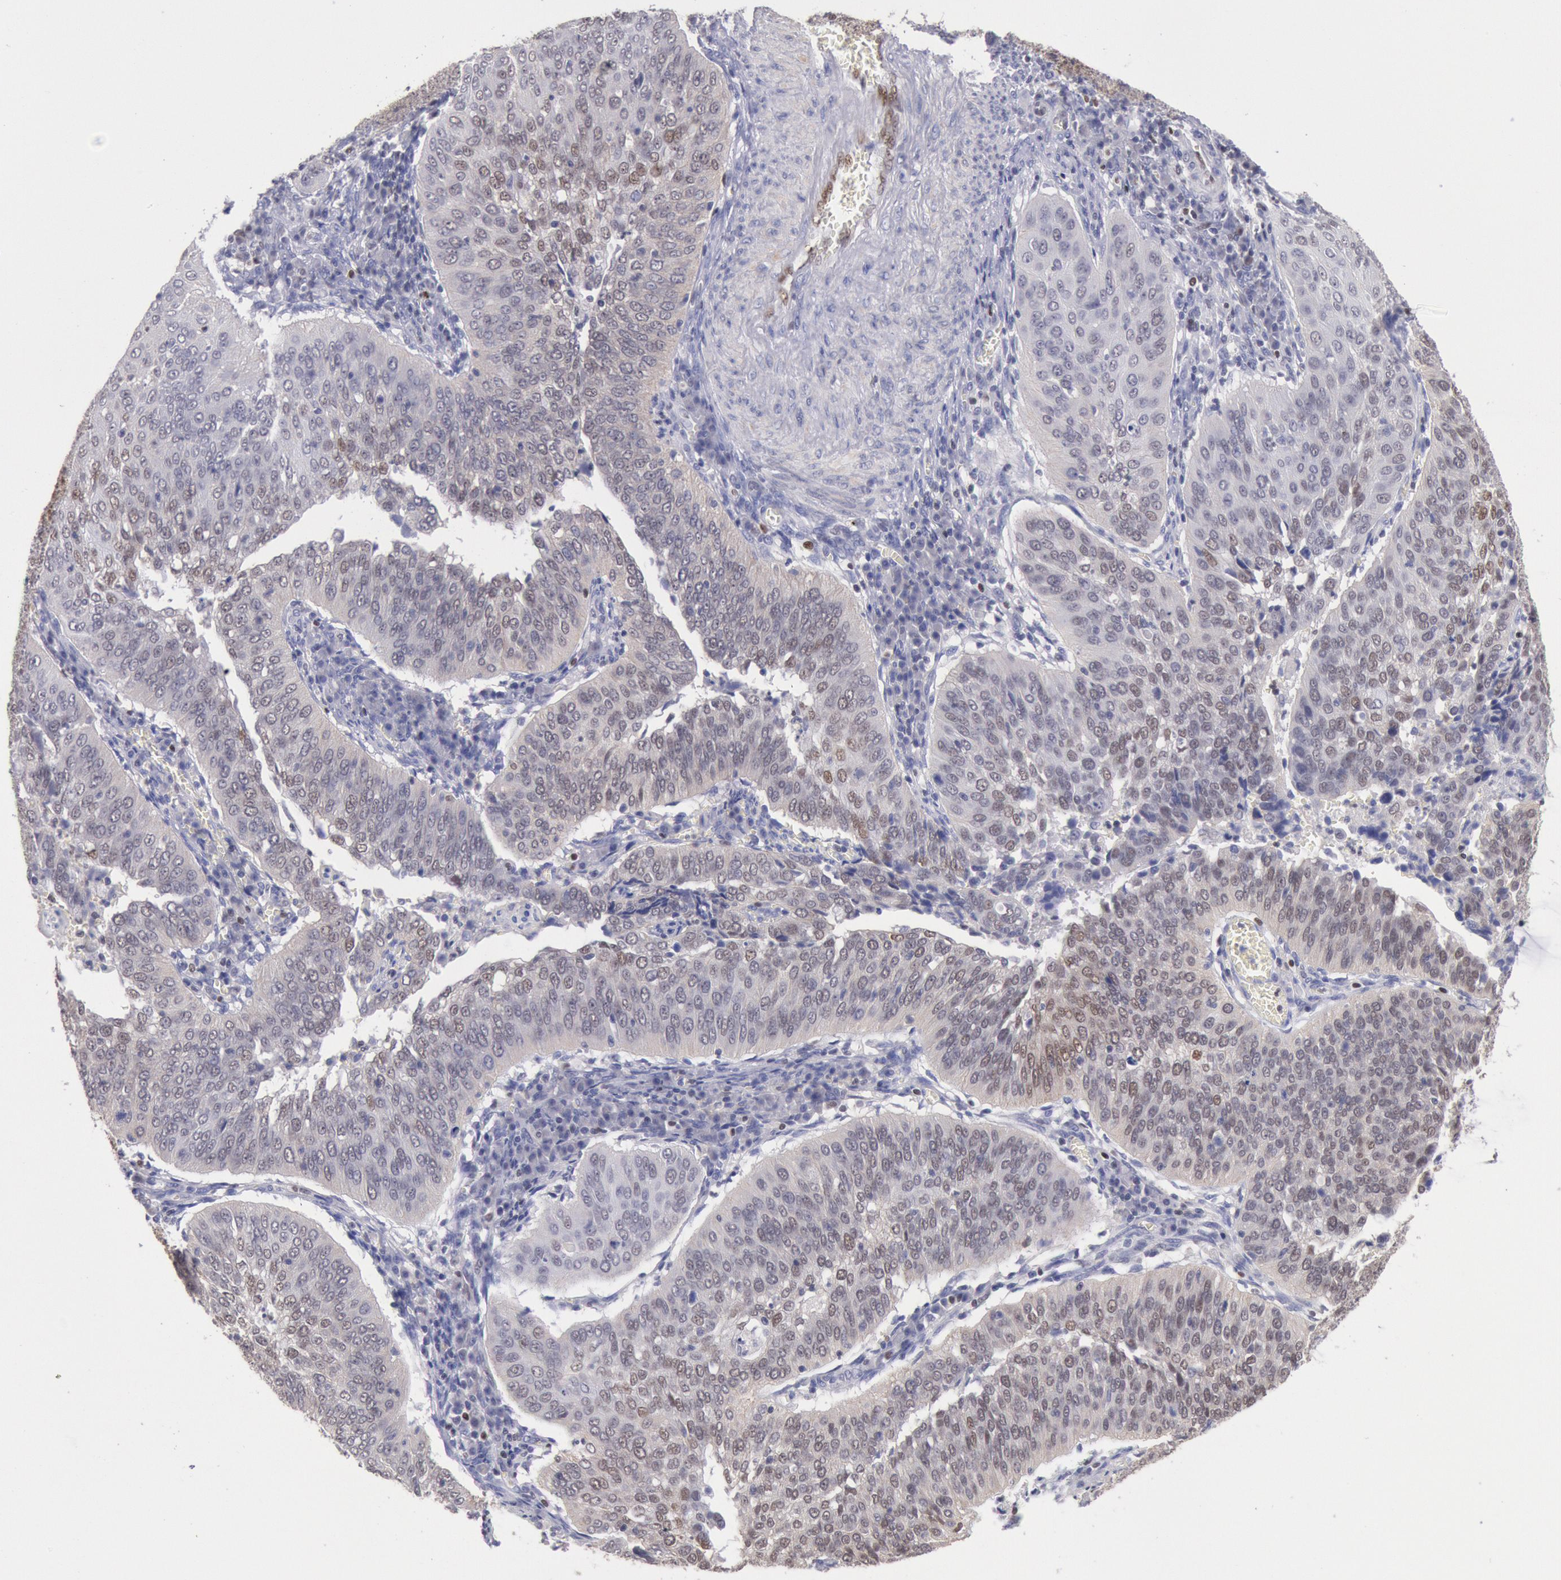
{"staining": {"intensity": "weak", "quantity": "25%-75%", "location": "nuclear"}, "tissue": "cervical cancer", "cell_type": "Tumor cells", "image_type": "cancer", "snomed": [{"axis": "morphology", "description": "Squamous cell carcinoma, NOS"}, {"axis": "topography", "description": "Cervix"}], "caption": "Tumor cells show low levels of weak nuclear positivity in about 25%-75% of cells in cervical cancer.", "gene": "RPS6KA5", "patient": {"sex": "female", "age": 39}}